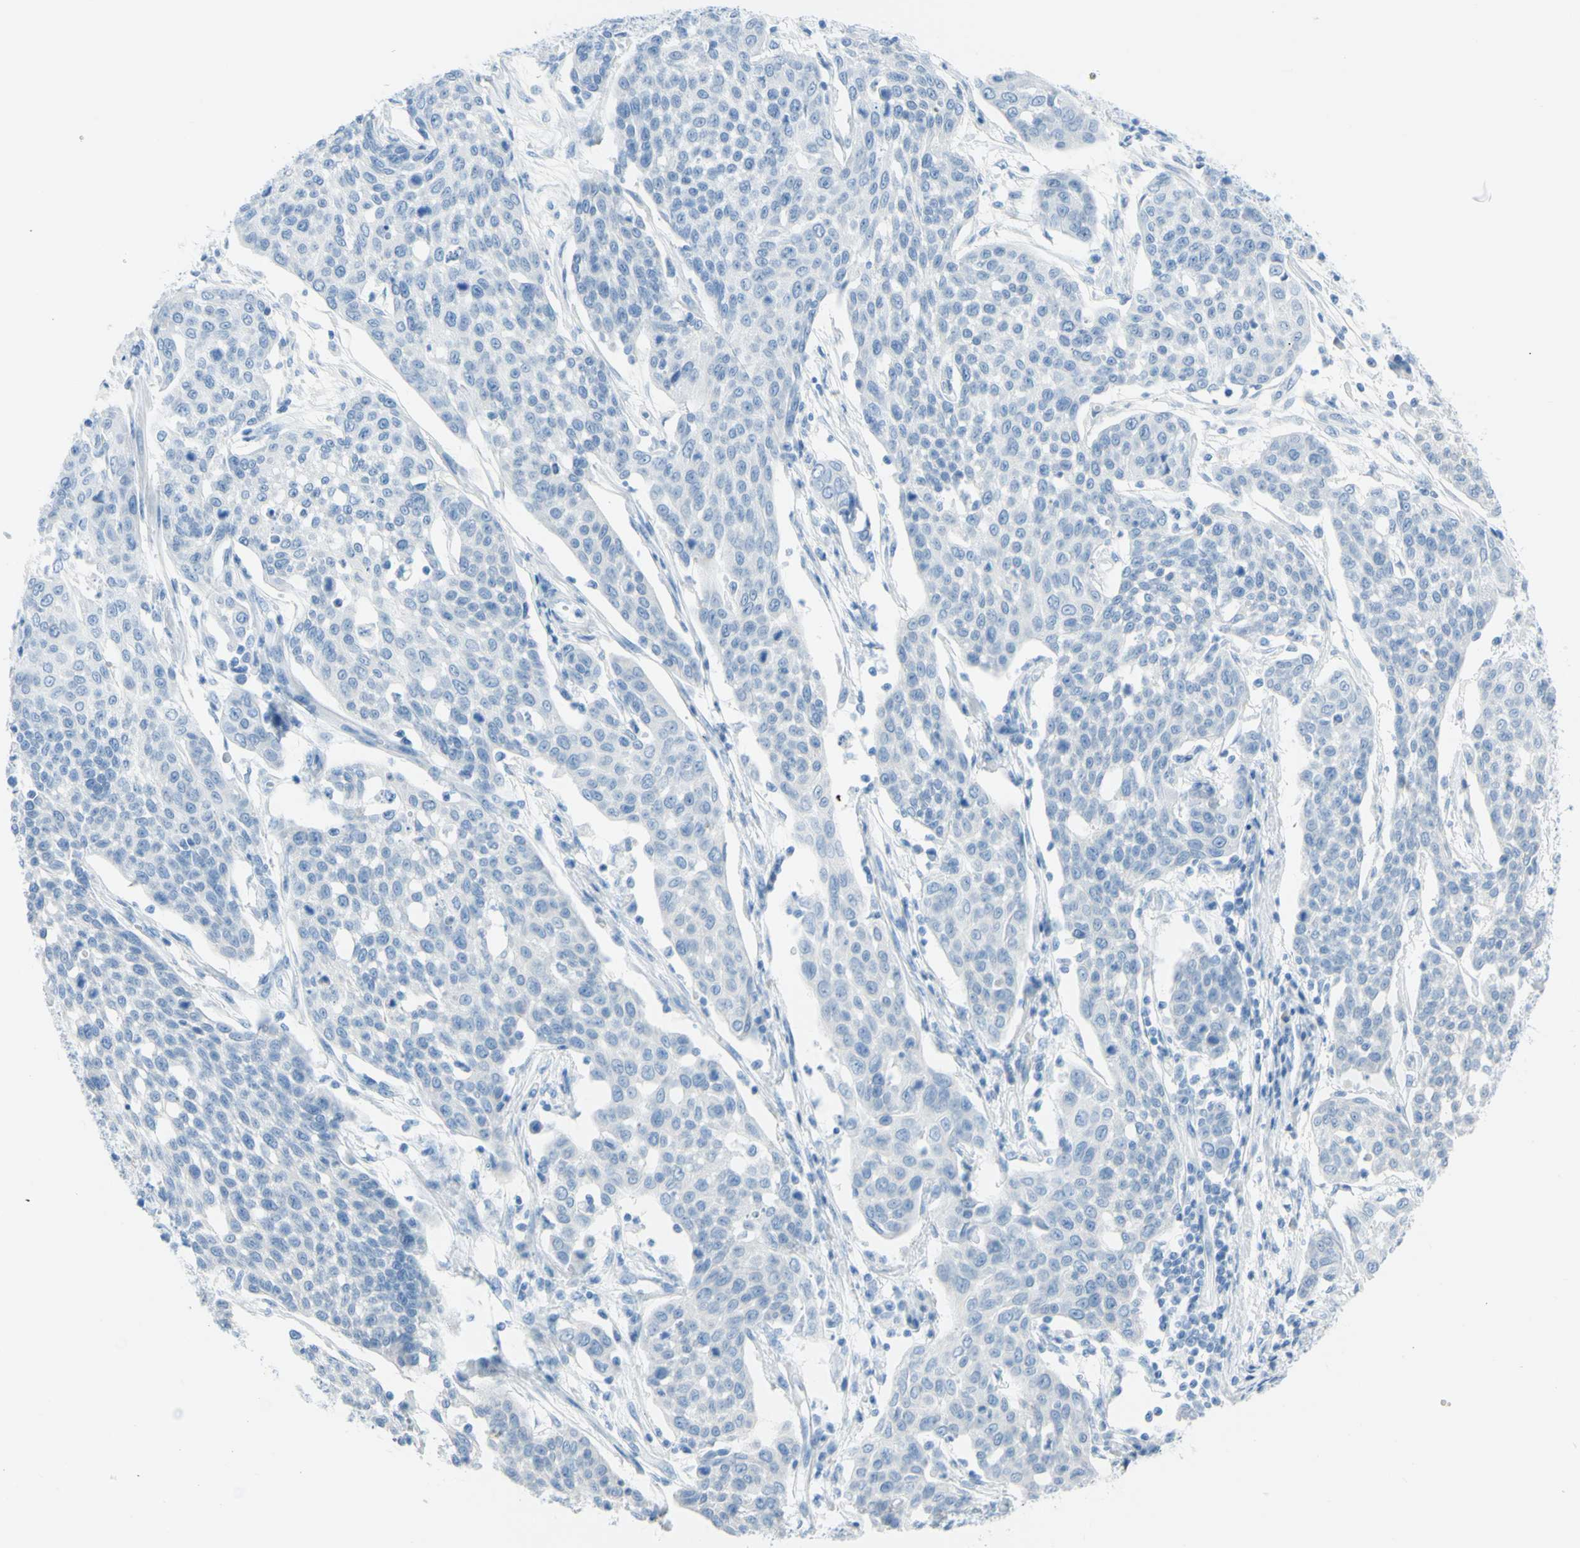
{"staining": {"intensity": "negative", "quantity": "none", "location": "none"}, "tissue": "cervical cancer", "cell_type": "Tumor cells", "image_type": "cancer", "snomed": [{"axis": "morphology", "description": "Squamous cell carcinoma, NOS"}, {"axis": "topography", "description": "Cervix"}], "caption": "IHC histopathology image of cervical cancer stained for a protein (brown), which demonstrates no staining in tumor cells.", "gene": "TFPI2", "patient": {"sex": "female", "age": 34}}